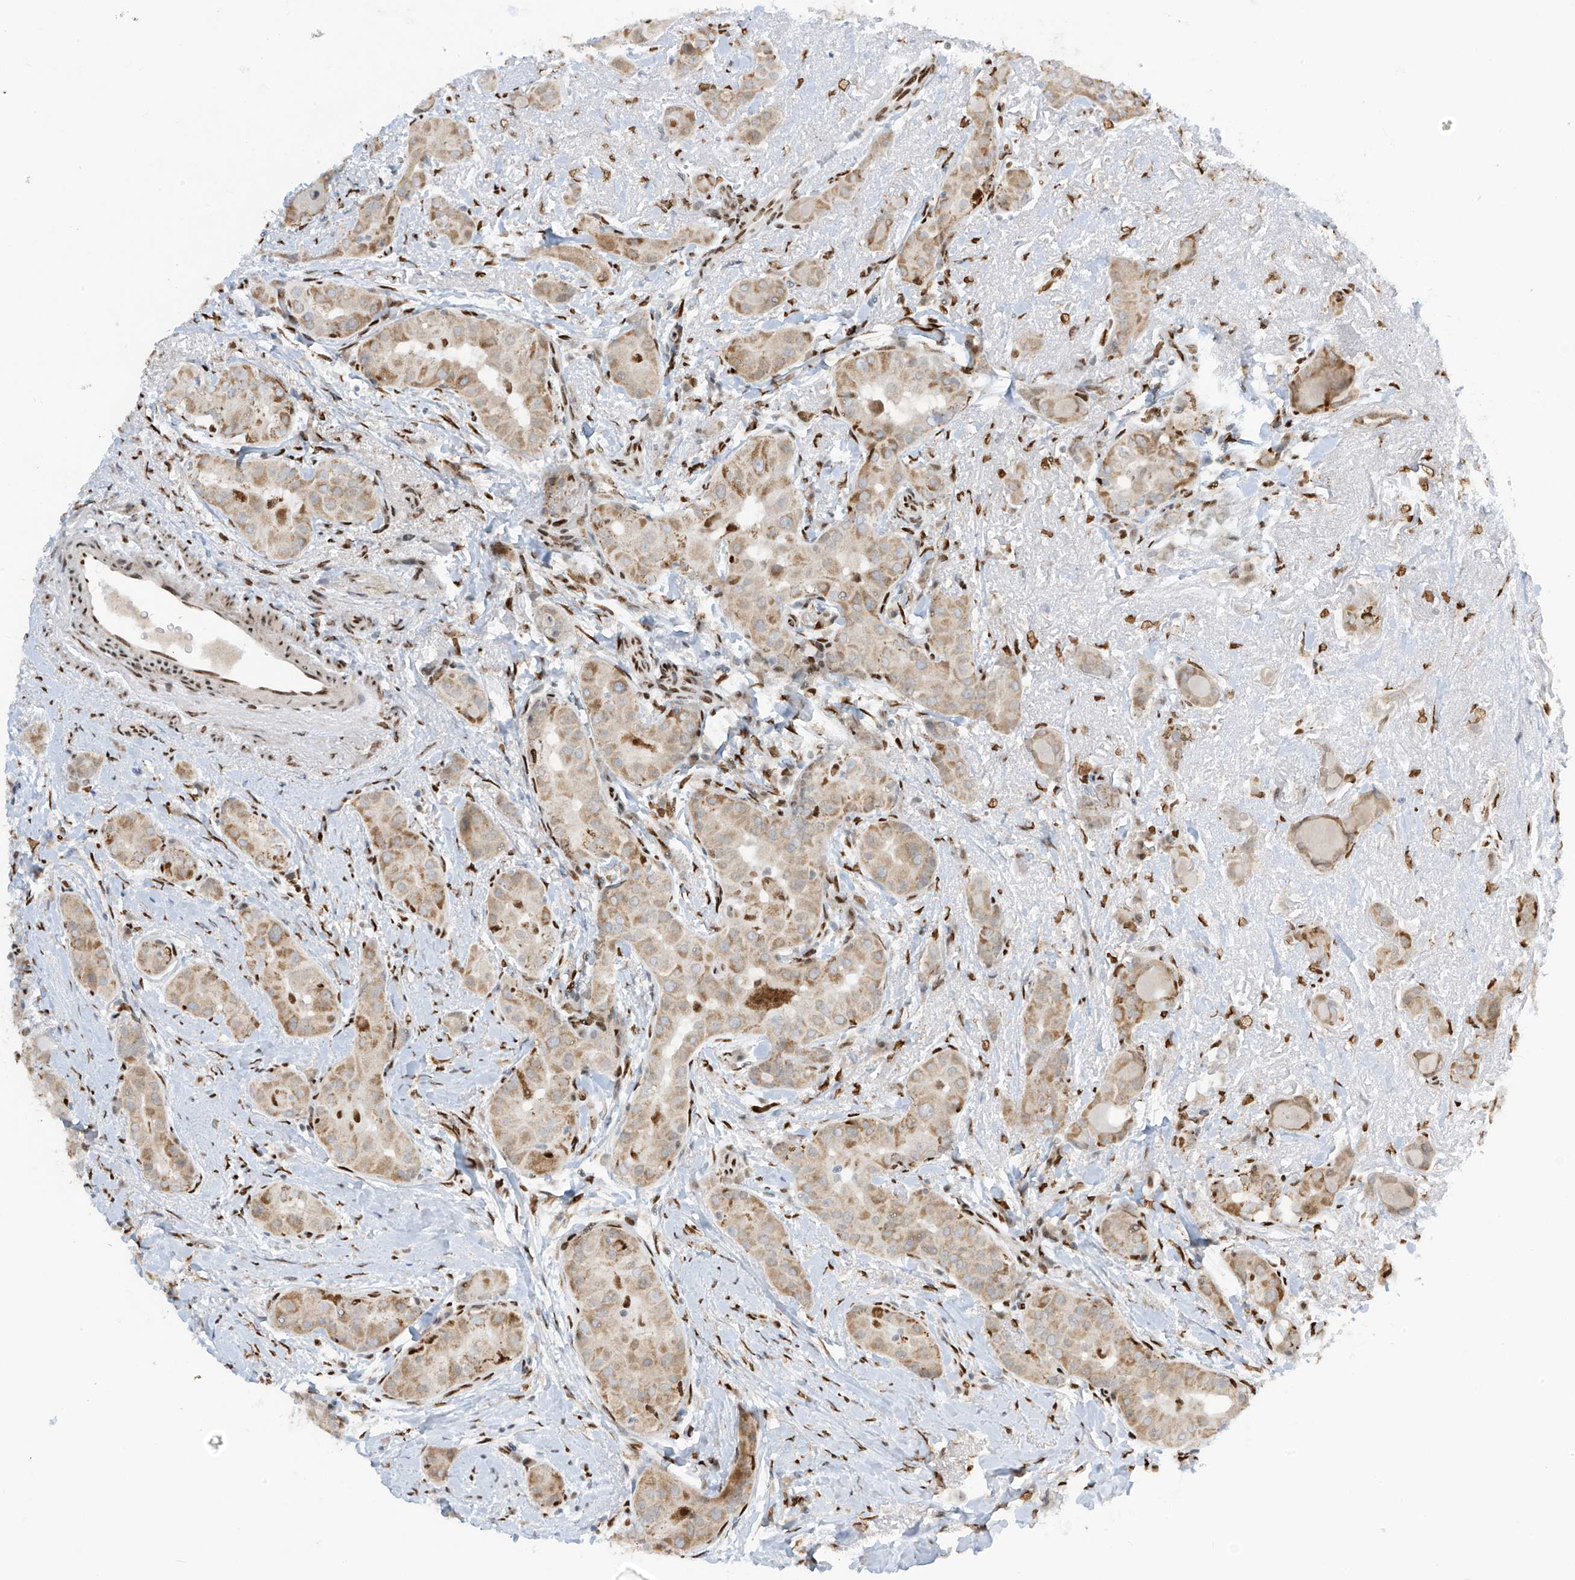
{"staining": {"intensity": "weak", "quantity": ">75%", "location": "cytoplasmic/membranous"}, "tissue": "thyroid cancer", "cell_type": "Tumor cells", "image_type": "cancer", "snomed": [{"axis": "morphology", "description": "Papillary adenocarcinoma, NOS"}, {"axis": "topography", "description": "Thyroid gland"}], "caption": "Thyroid papillary adenocarcinoma was stained to show a protein in brown. There is low levels of weak cytoplasmic/membranous staining in approximately >75% of tumor cells.", "gene": "PM20D2", "patient": {"sex": "male", "age": 33}}